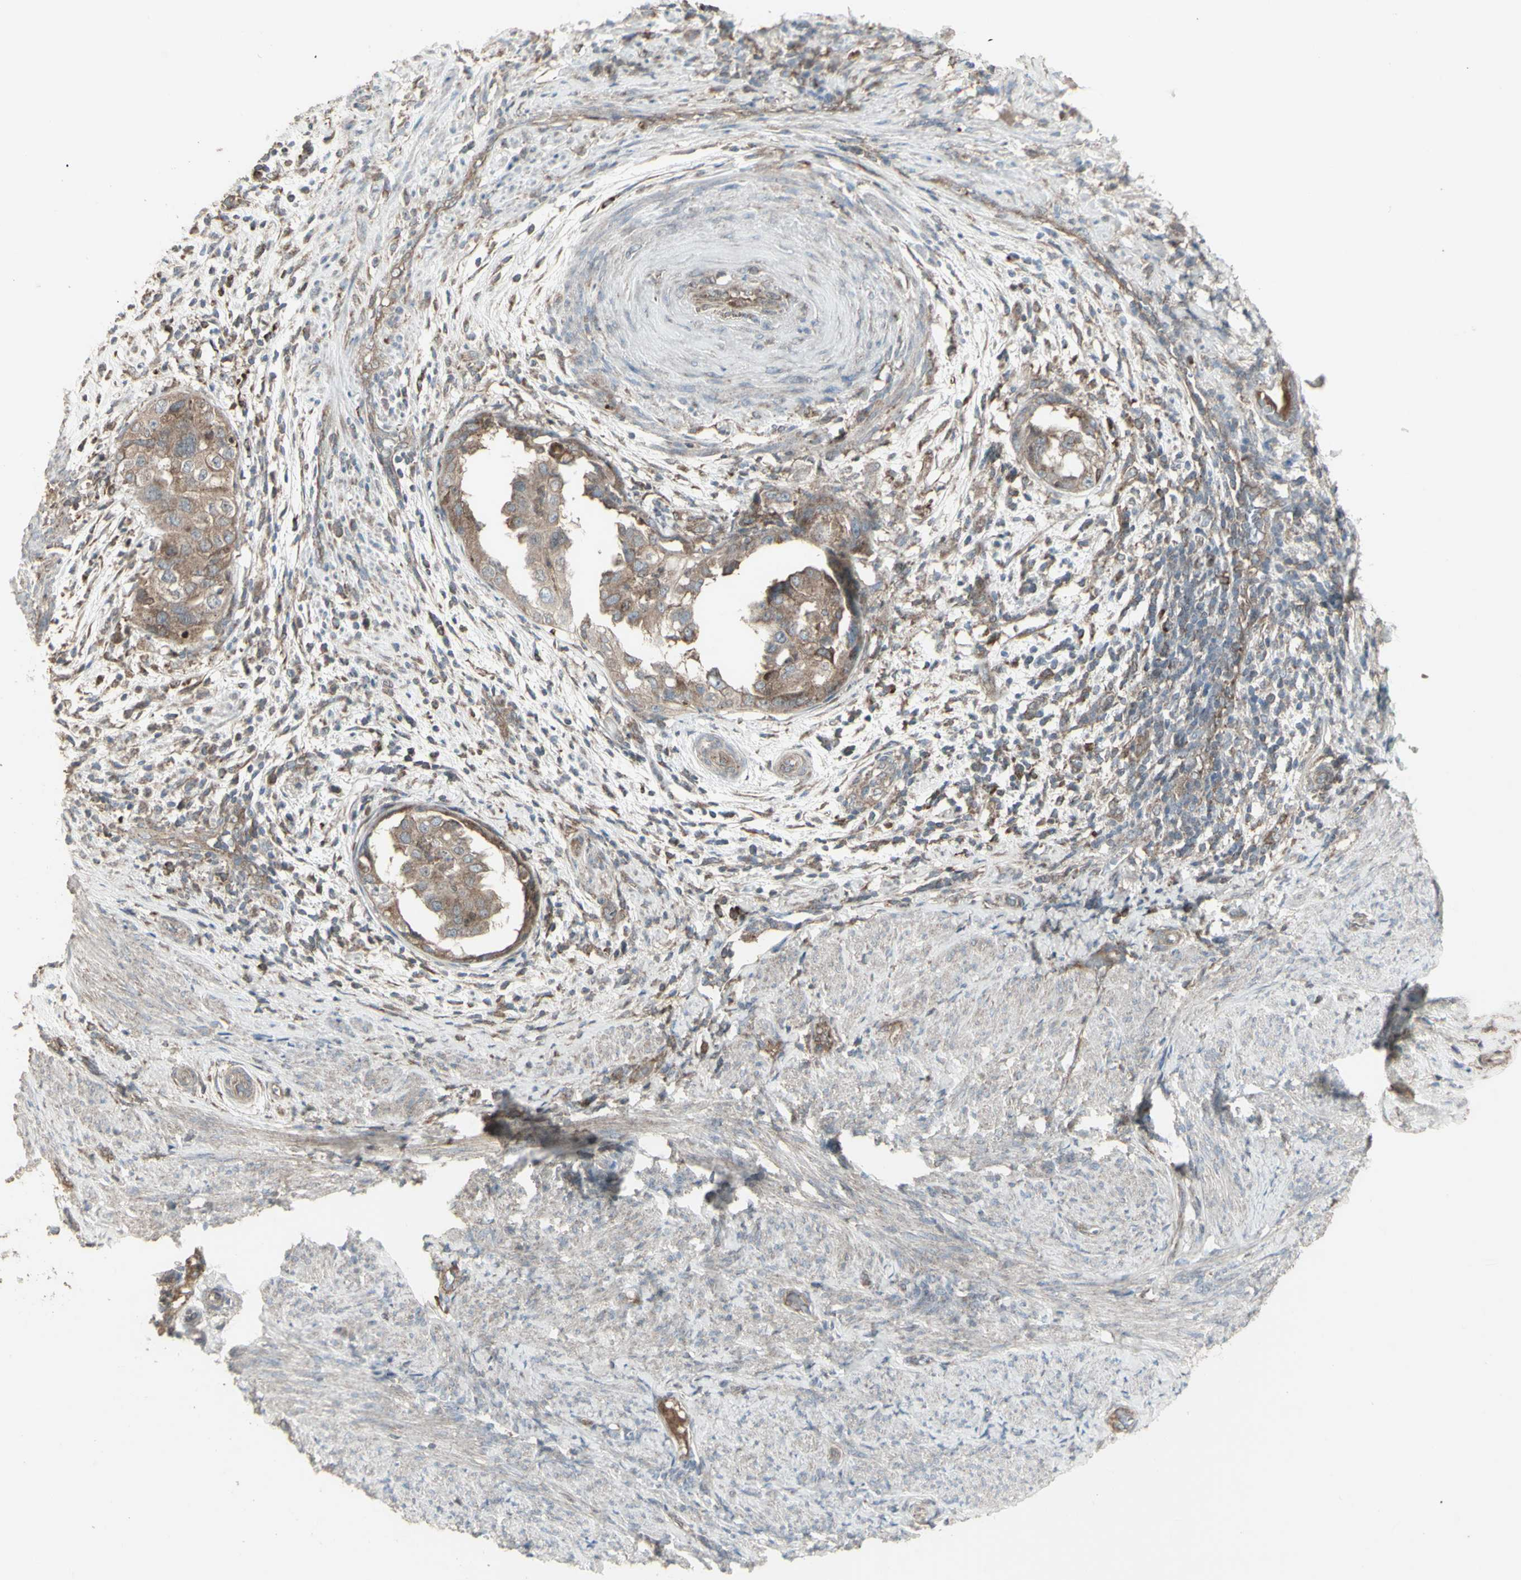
{"staining": {"intensity": "moderate", "quantity": ">75%", "location": "cytoplasmic/membranous"}, "tissue": "endometrial cancer", "cell_type": "Tumor cells", "image_type": "cancer", "snomed": [{"axis": "morphology", "description": "Adenocarcinoma, NOS"}, {"axis": "topography", "description": "Endometrium"}], "caption": "Approximately >75% of tumor cells in endometrial cancer display moderate cytoplasmic/membranous protein expression as visualized by brown immunohistochemical staining.", "gene": "RNASEL", "patient": {"sex": "female", "age": 85}}